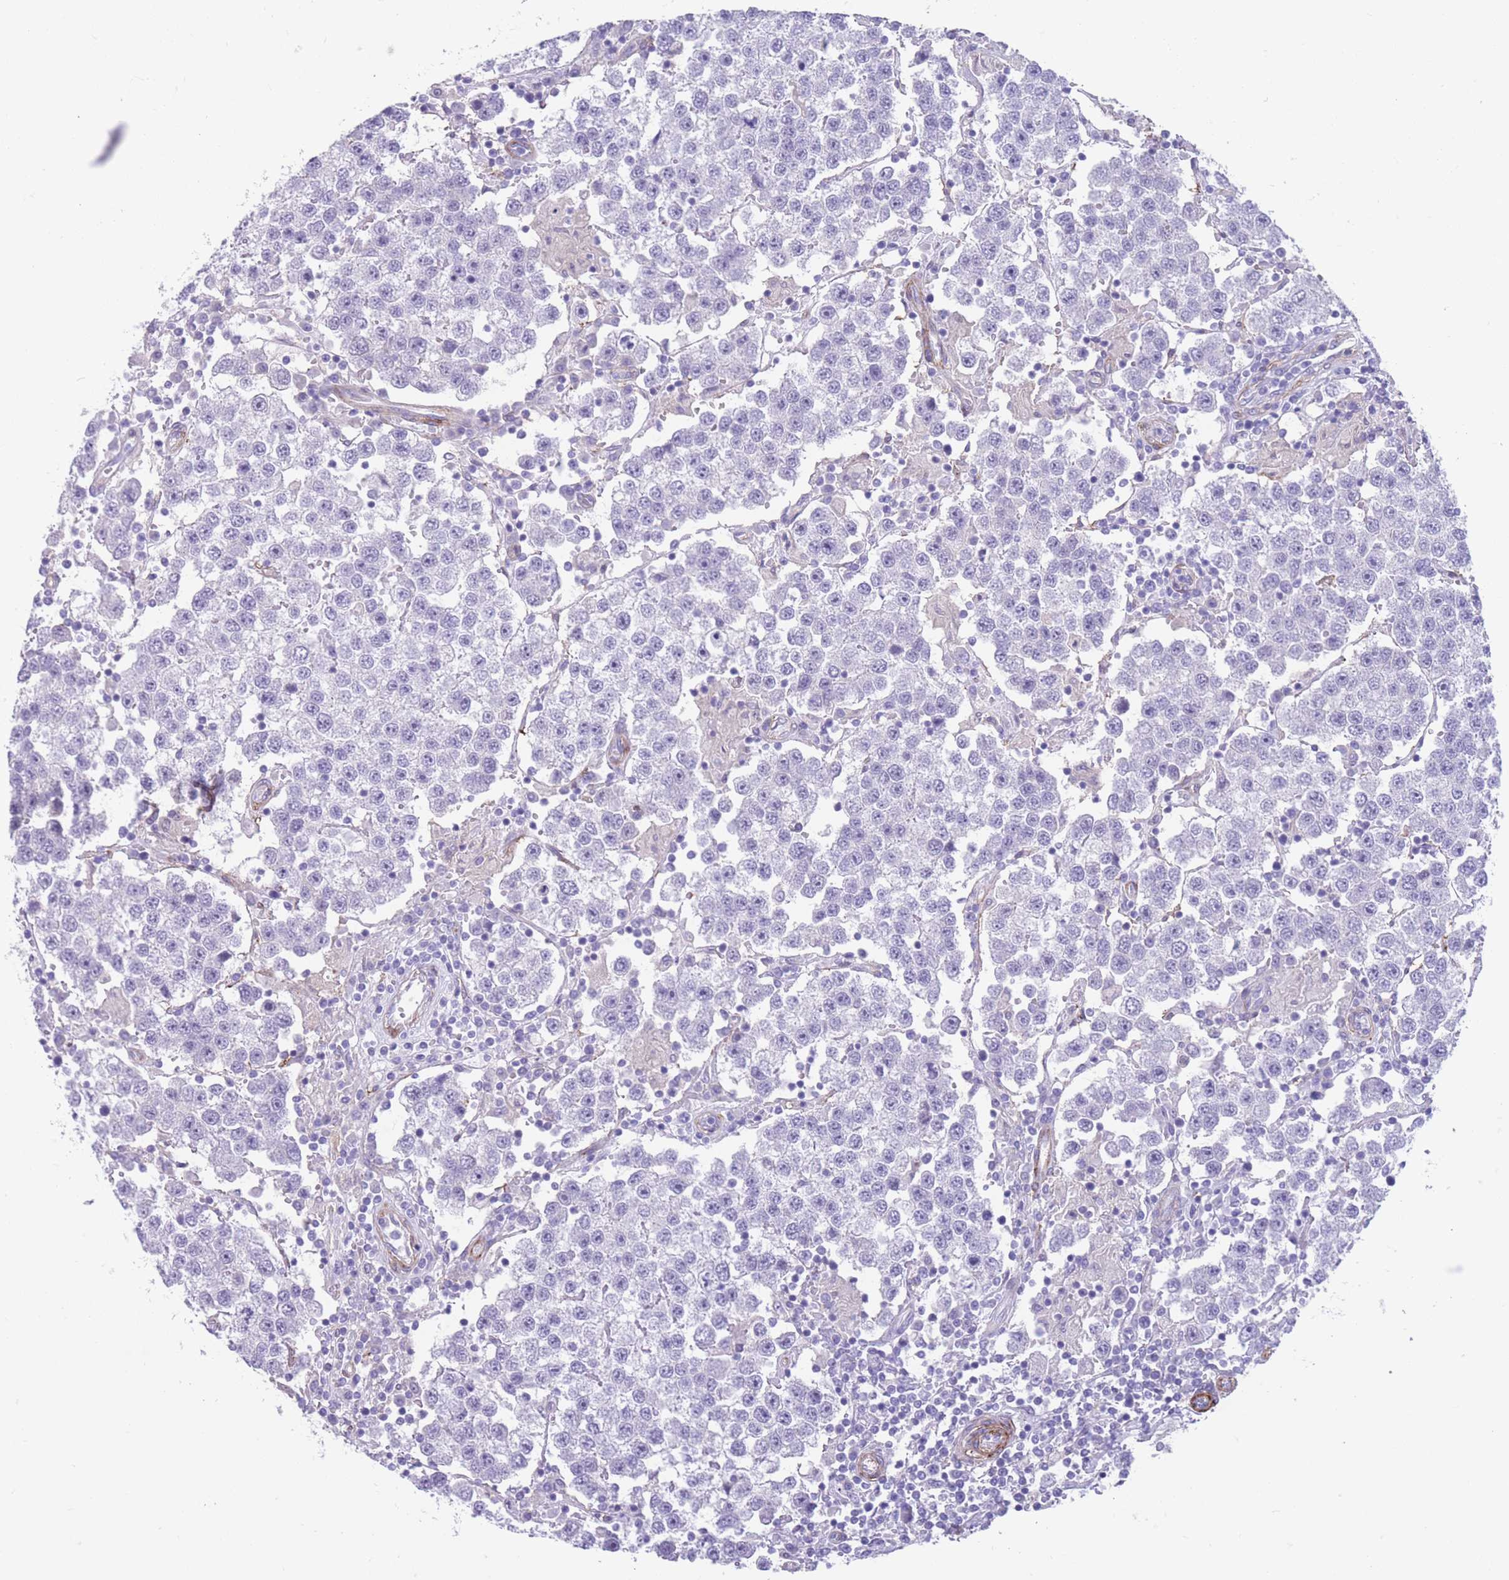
{"staining": {"intensity": "negative", "quantity": "none", "location": "none"}, "tissue": "testis cancer", "cell_type": "Tumor cells", "image_type": "cancer", "snomed": [{"axis": "morphology", "description": "Seminoma, NOS"}, {"axis": "topography", "description": "Testis"}], "caption": "There is no significant expression in tumor cells of seminoma (testis). (DAB (3,3'-diaminobenzidine) immunohistochemistry (IHC) visualized using brightfield microscopy, high magnification).", "gene": "DPYD", "patient": {"sex": "male", "age": 37}}